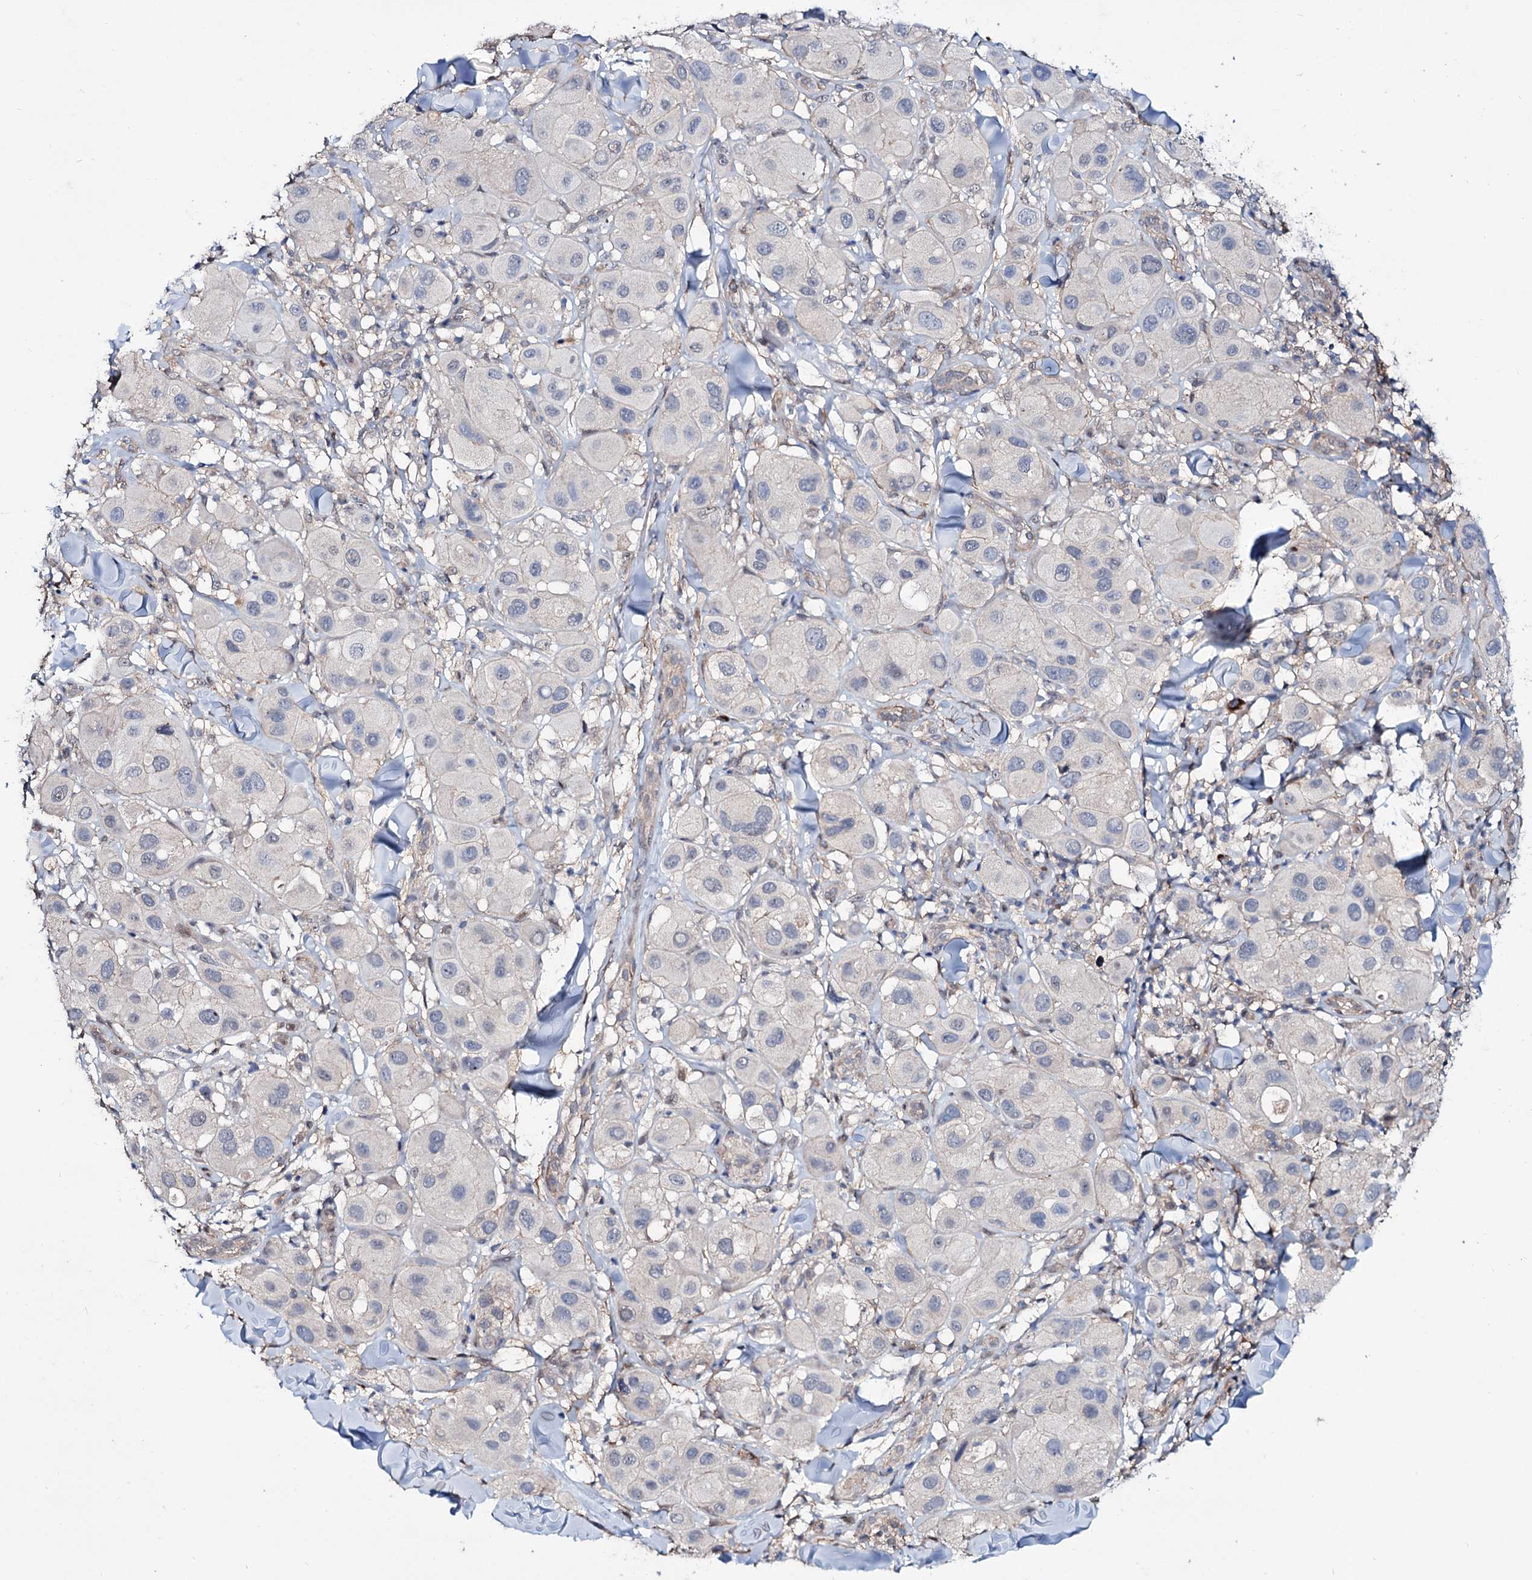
{"staining": {"intensity": "negative", "quantity": "none", "location": "none"}, "tissue": "melanoma", "cell_type": "Tumor cells", "image_type": "cancer", "snomed": [{"axis": "morphology", "description": "Malignant melanoma, Metastatic site"}, {"axis": "topography", "description": "Skin"}], "caption": "The immunohistochemistry micrograph has no significant staining in tumor cells of malignant melanoma (metastatic site) tissue. Nuclei are stained in blue.", "gene": "SEC24A", "patient": {"sex": "male", "age": 41}}